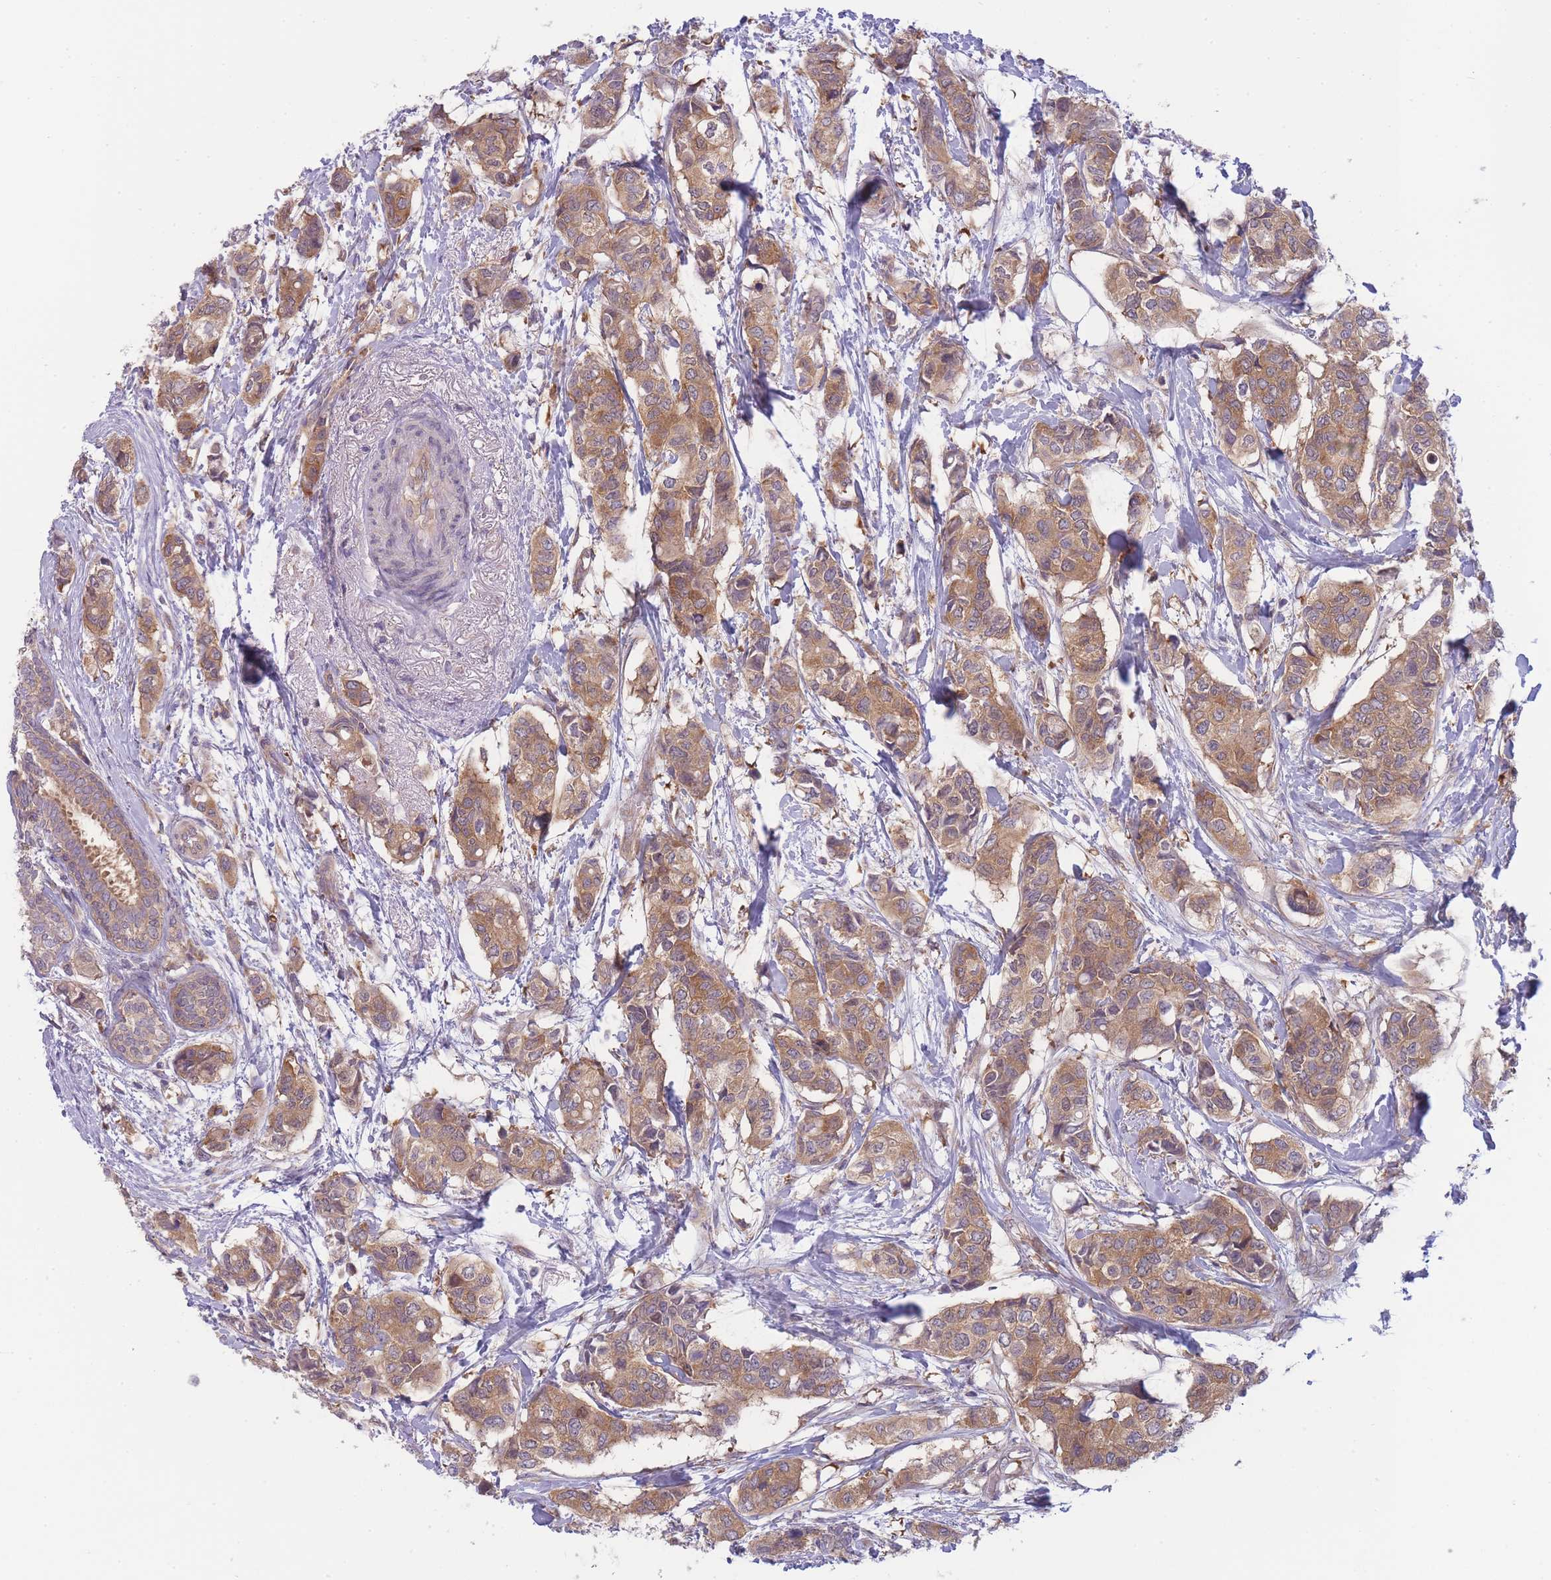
{"staining": {"intensity": "moderate", "quantity": ">75%", "location": "cytoplasmic/membranous"}, "tissue": "breast cancer", "cell_type": "Tumor cells", "image_type": "cancer", "snomed": [{"axis": "morphology", "description": "Lobular carcinoma"}, {"axis": "topography", "description": "Breast"}], "caption": "Breast lobular carcinoma stained with DAB (3,3'-diaminobenzidine) IHC exhibits medium levels of moderate cytoplasmic/membranous expression in about >75% of tumor cells.", "gene": "PFDN6", "patient": {"sex": "female", "age": 51}}